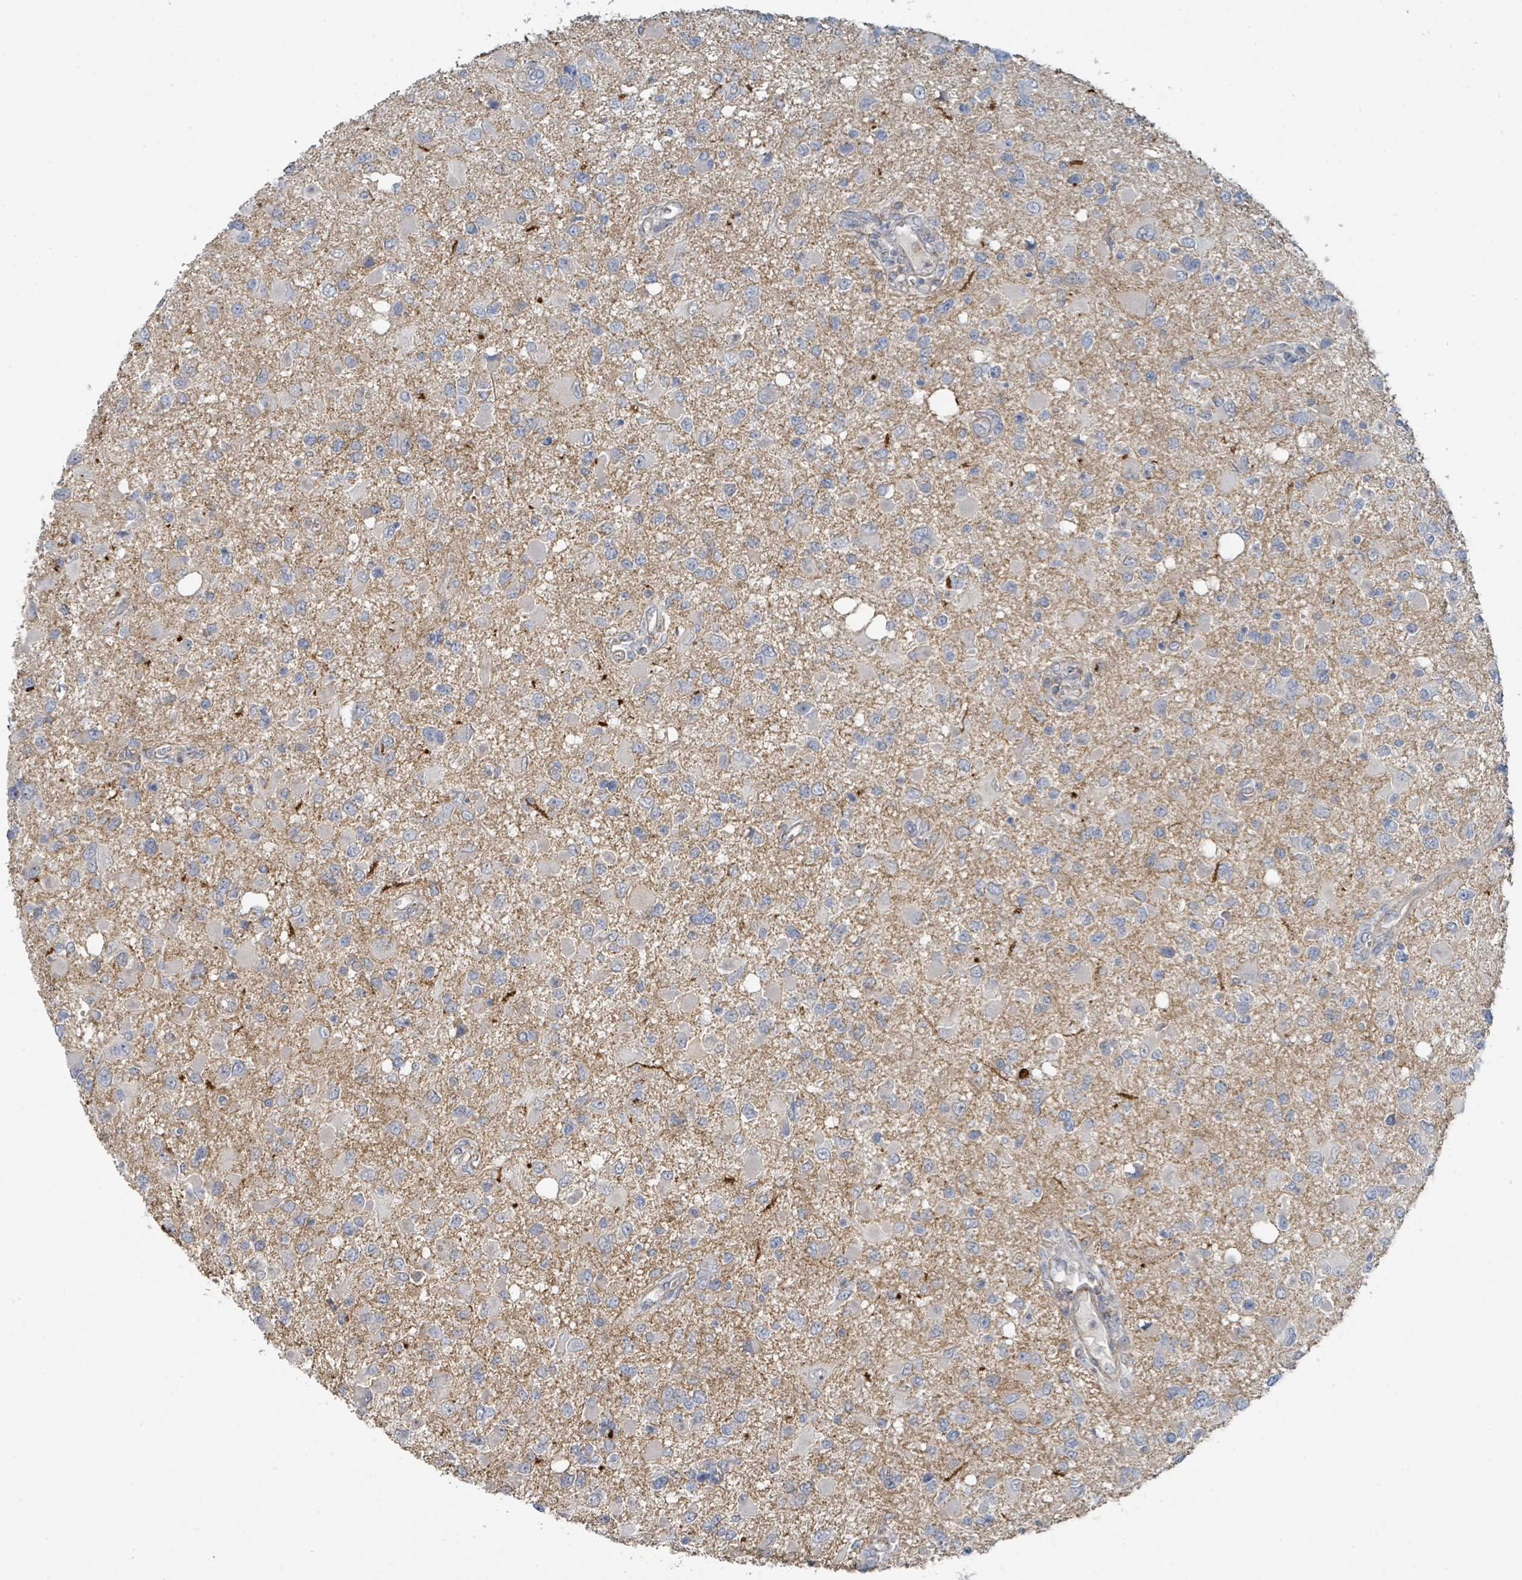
{"staining": {"intensity": "negative", "quantity": "none", "location": "none"}, "tissue": "glioma", "cell_type": "Tumor cells", "image_type": "cancer", "snomed": [{"axis": "morphology", "description": "Glioma, malignant, High grade"}, {"axis": "topography", "description": "Brain"}], "caption": "This is an immunohistochemistry image of glioma. There is no positivity in tumor cells.", "gene": "LRRC42", "patient": {"sex": "male", "age": 53}}